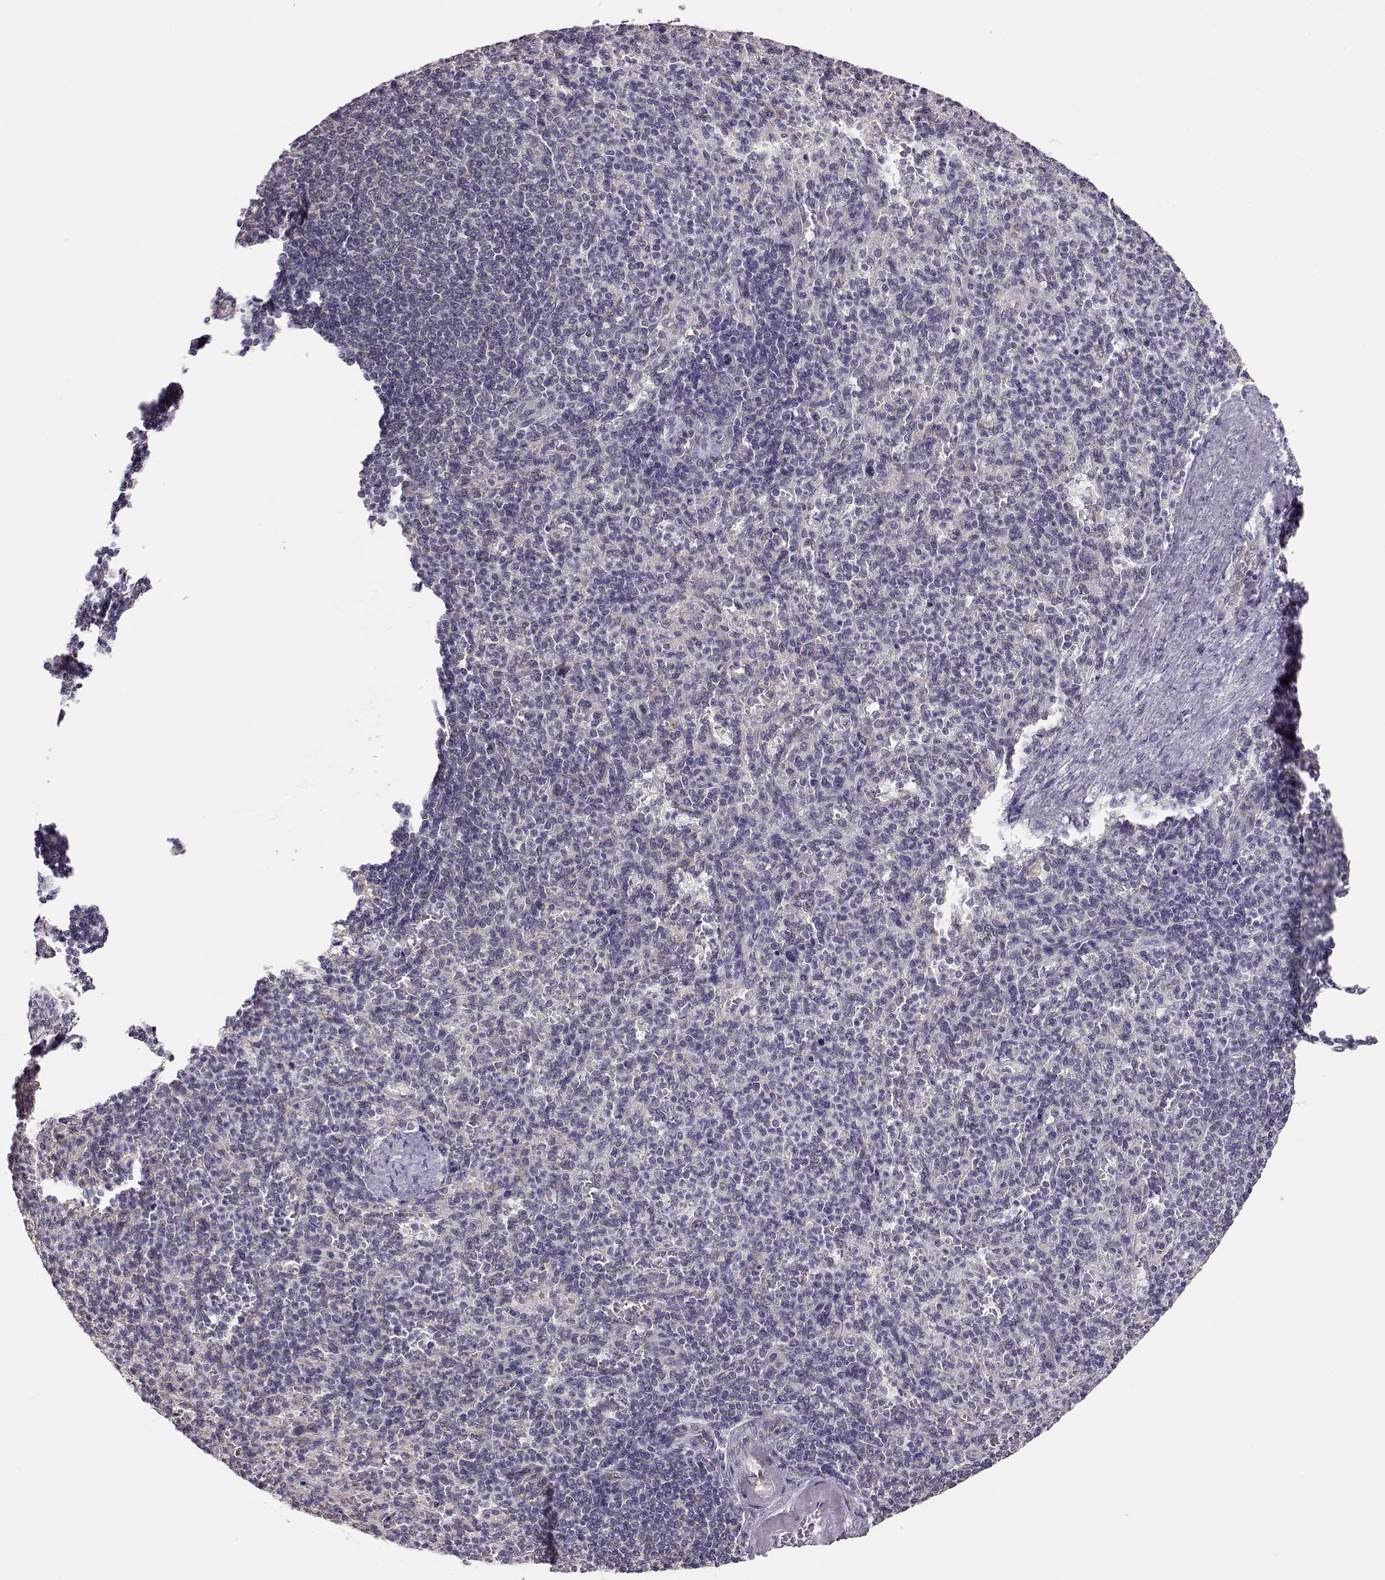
{"staining": {"intensity": "negative", "quantity": "none", "location": "none"}, "tissue": "spleen", "cell_type": "Cells in red pulp", "image_type": "normal", "snomed": [{"axis": "morphology", "description": "Normal tissue, NOS"}, {"axis": "topography", "description": "Spleen"}], "caption": "Cells in red pulp show no significant protein expression in unremarkable spleen.", "gene": "BEND6", "patient": {"sex": "female", "age": 74}}